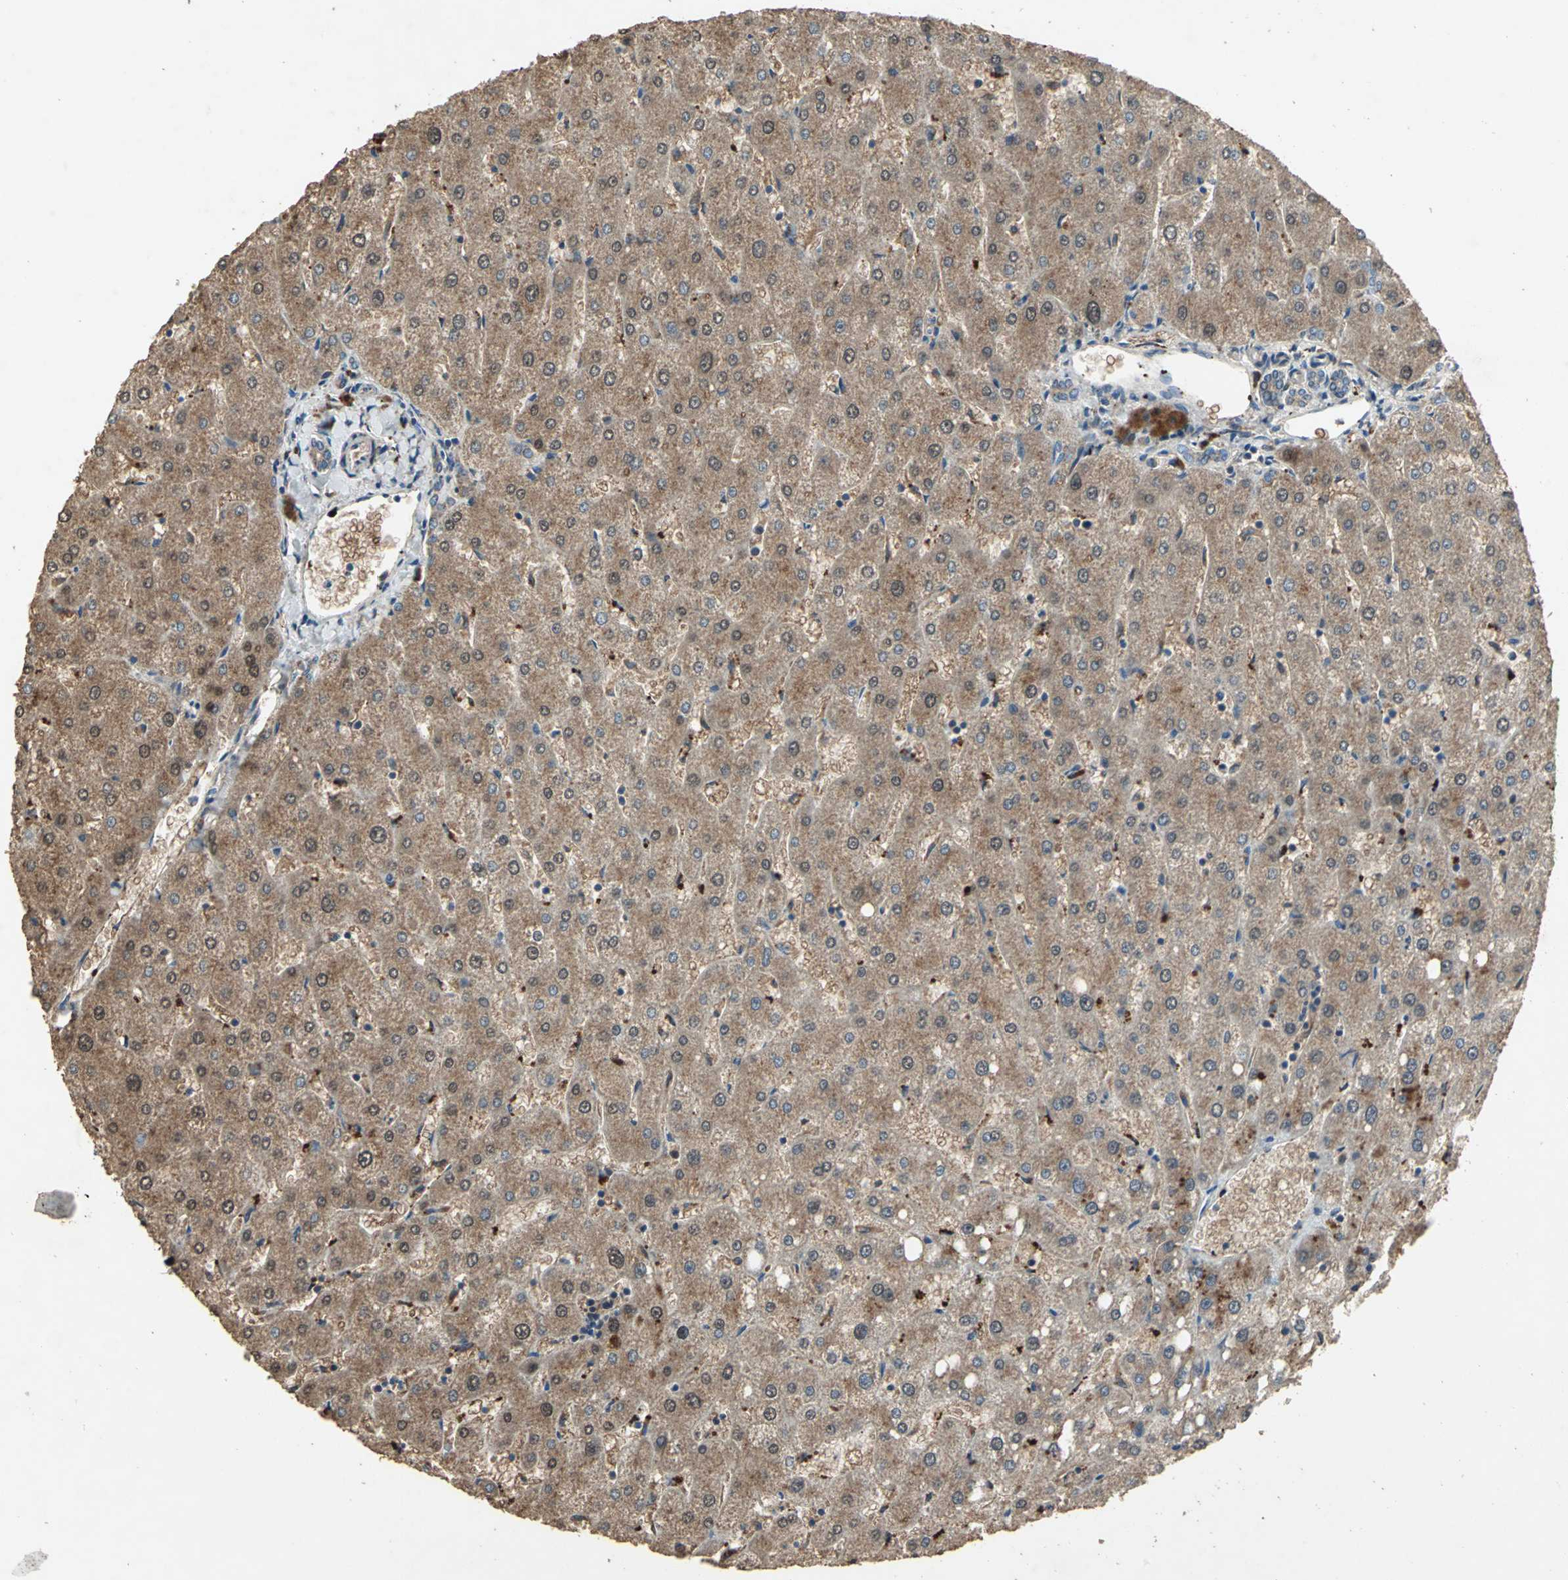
{"staining": {"intensity": "moderate", "quantity": ">75%", "location": "cytoplasmic/membranous"}, "tissue": "liver", "cell_type": "Cholangiocytes", "image_type": "normal", "snomed": [{"axis": "morphology", "description": "Normal tissue, NOS"}, {"axis": "topography", "description": "Liver"}], "caption": "Human liver stained with a brown dye shows moderate cytoplasmic/membranous positive staining in approximately >75% of cholangiocytes.", "gene": "POLRMT", "patient": {"sex": "male", "age": 67}}